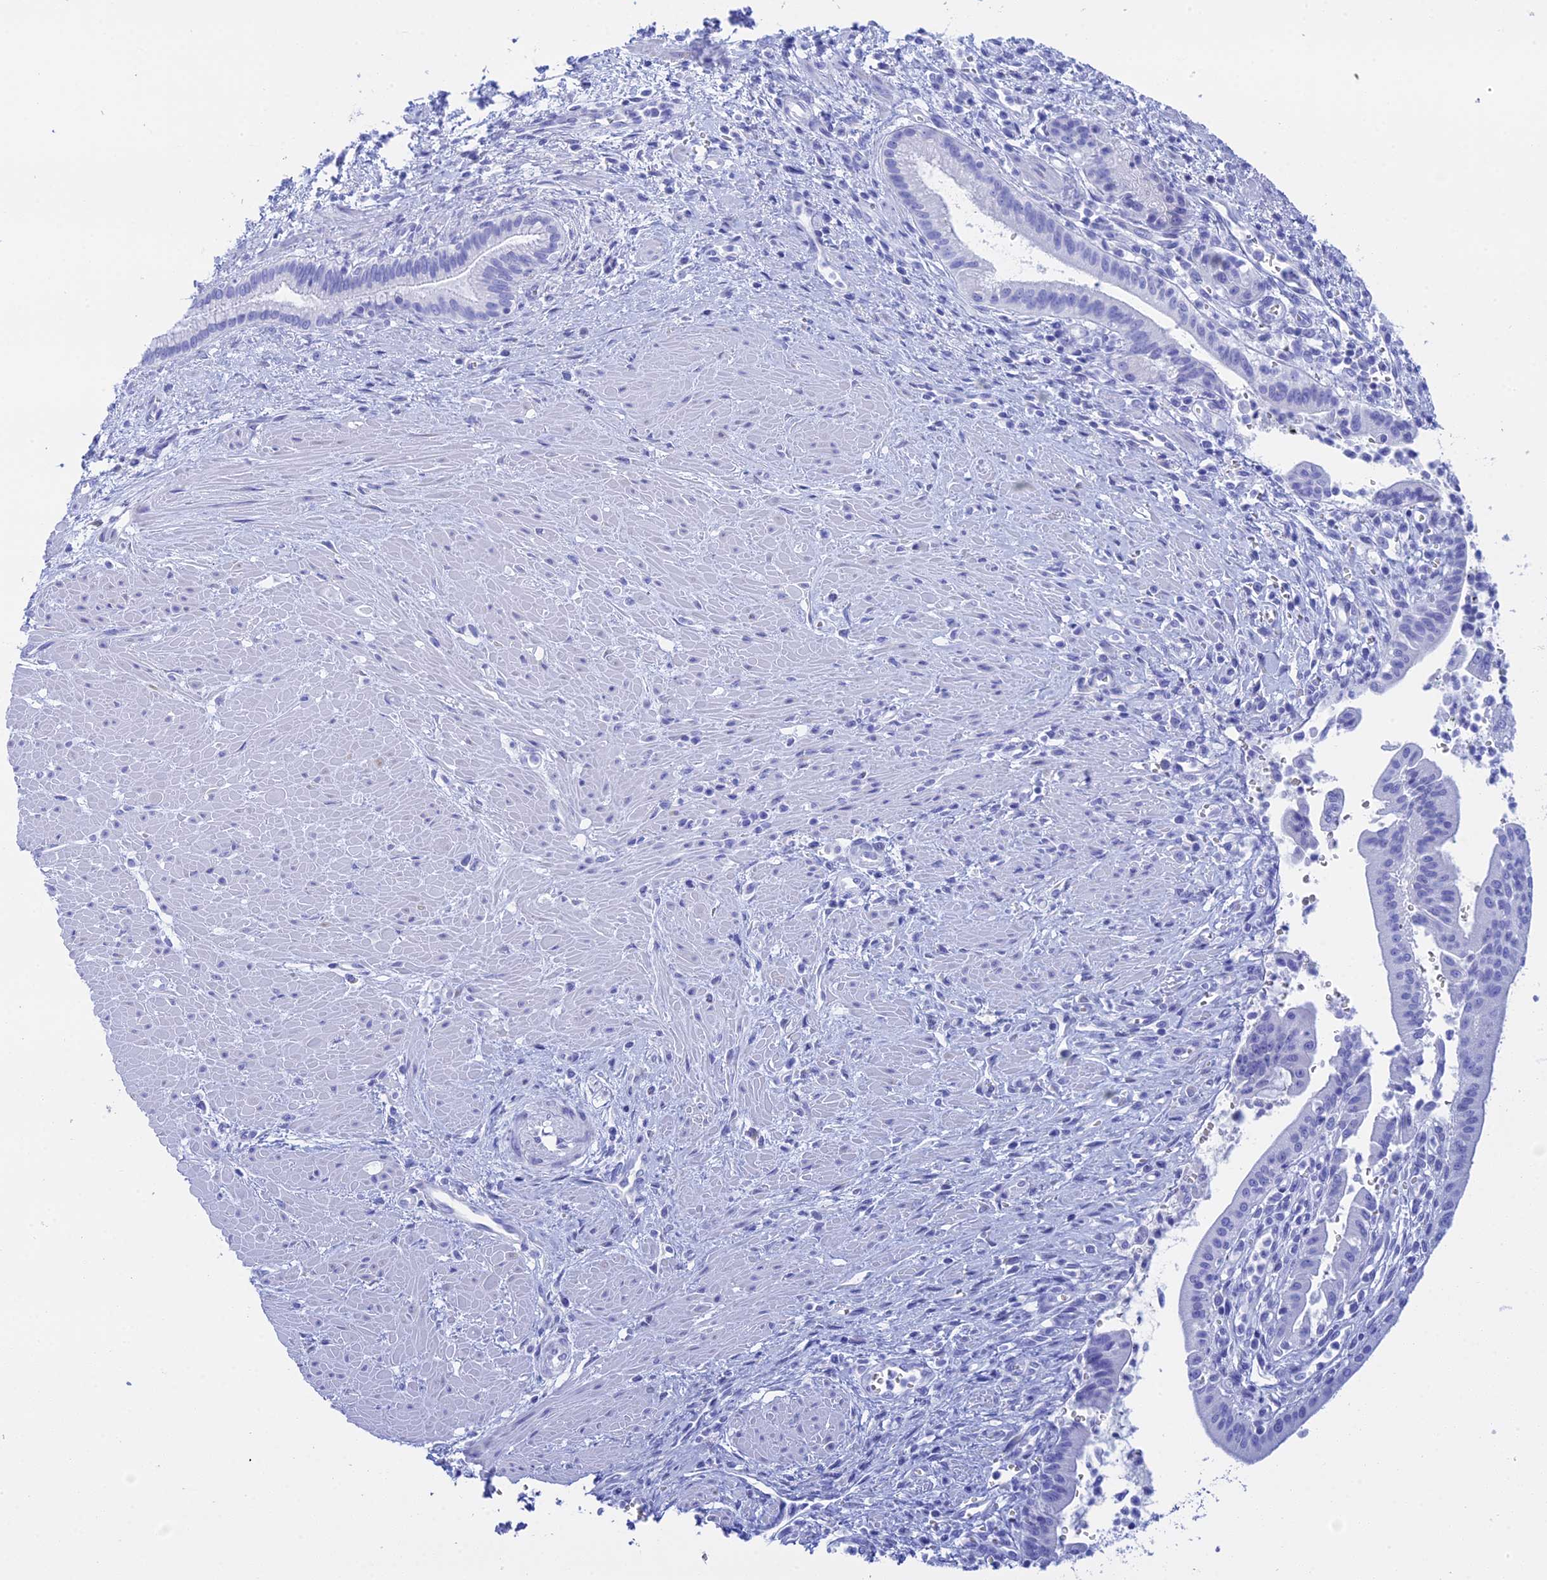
{"staining": {"intensity": "negative", "quantity": "none", "location": "none"}, "tissue": "pancreatic cancer", "cell_type": "Tumor cells", "image_type": "cancer", "snomed": [{"axis": "morphology", "description": "Adenocarcinoma, NOS"}, {"axis": "topography", "description": "Pancreas"}], "caption": "Immunohistochemical staining of human adenocarcinoma (pancreatic) exhibits no significant positivity in tumor cells.", "gene": "TEX101", "patient": {"sex": "male", "age": 78}}